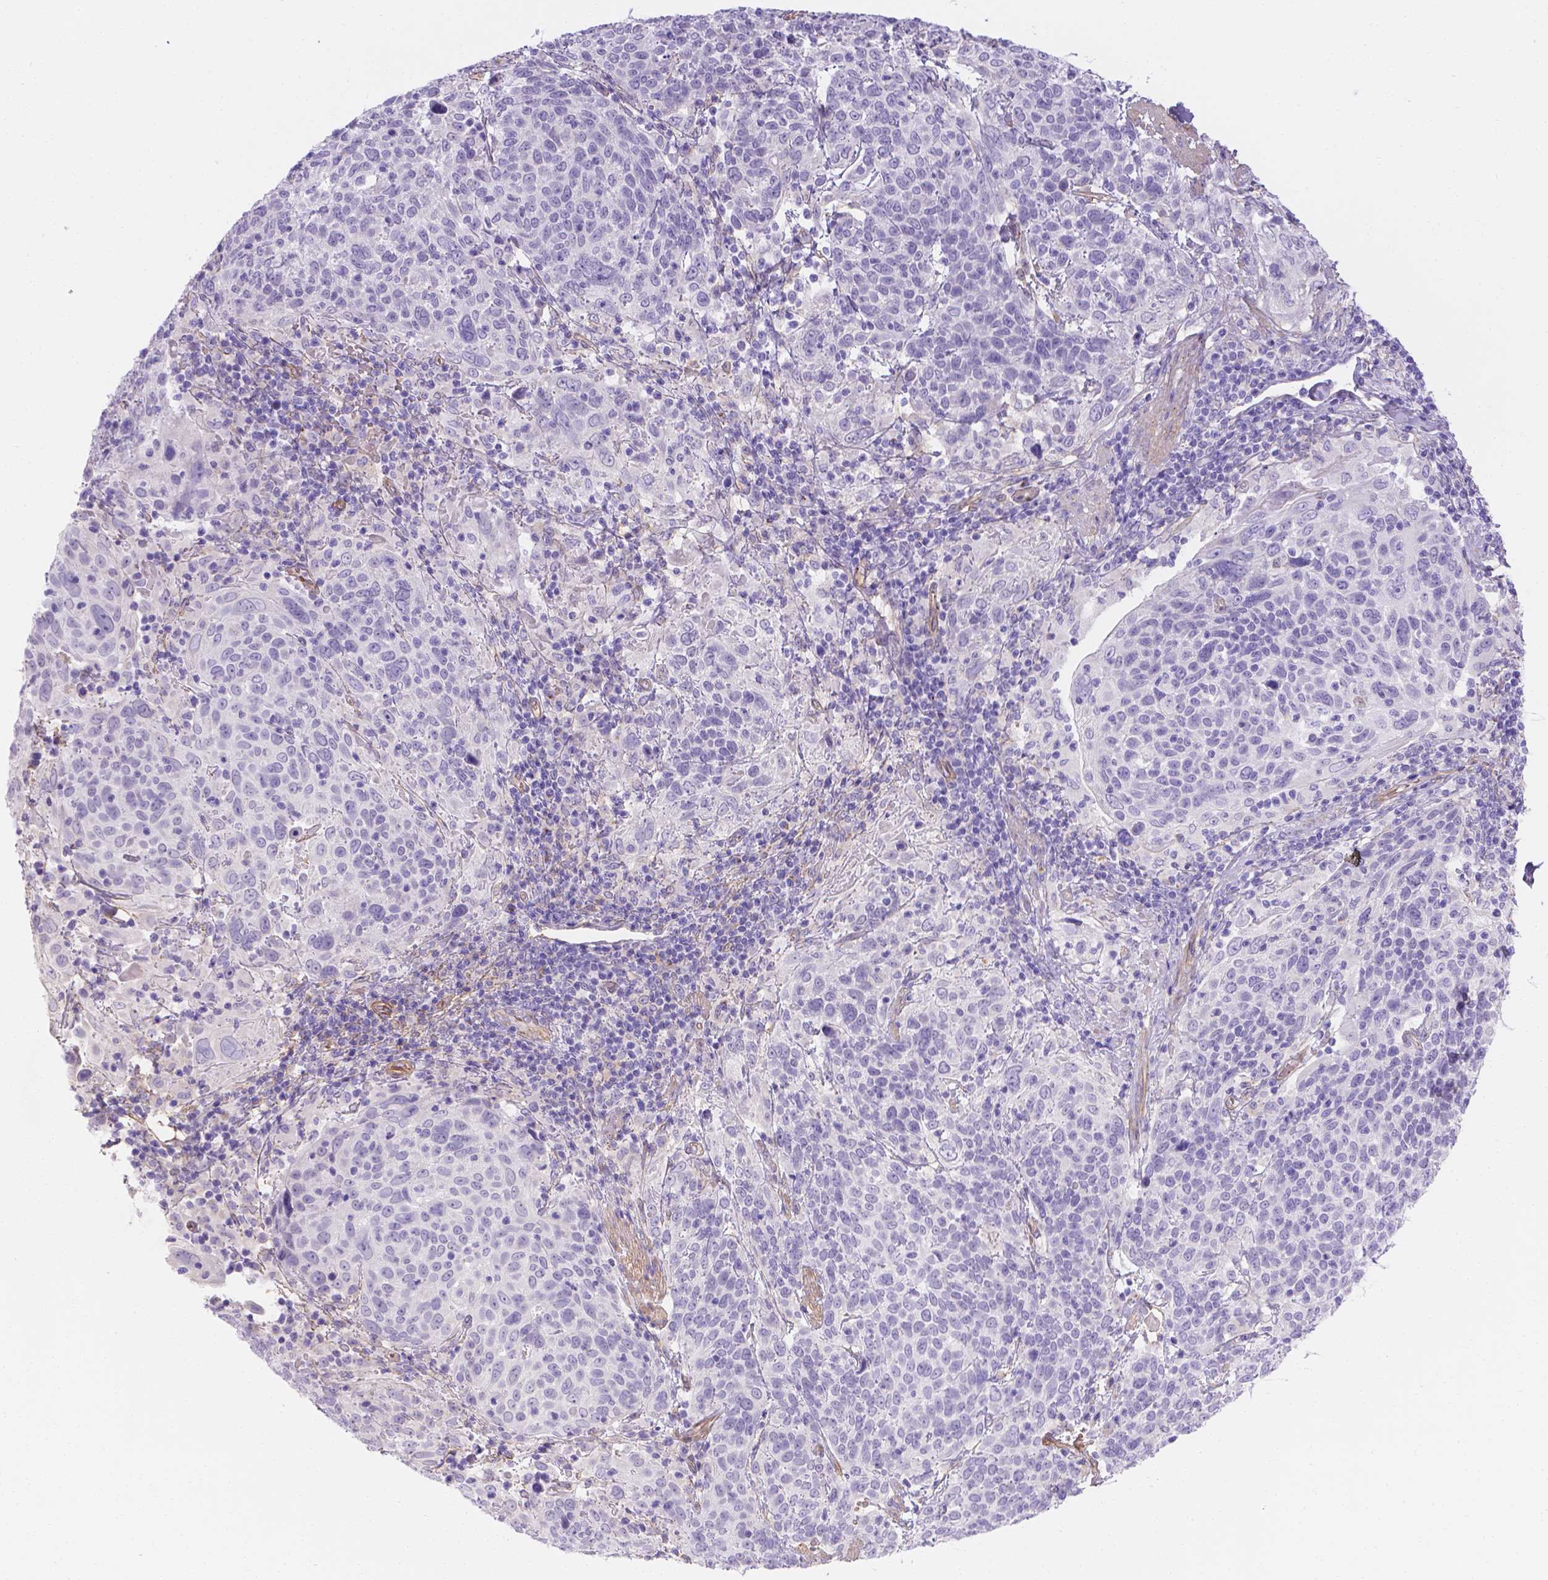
{"staining": {"intensity": "negative", "quantity": "none", "location": "none"}, "tissue": "cervical cancer", "cell_type": "Tumor cells", "image_type": "cancer", "snomed": [{"axis": "morphology", "description": "Squamous cell carcinoma, NOS"}, {"axis": "topography", "description": "Cervix"}], "caption": "This is an IHC histopathology image of human cervical cancer. There is no staining in tumor cells.", "gene": "SLC40A1", "patient": {"sex": "female", "age": 61}}